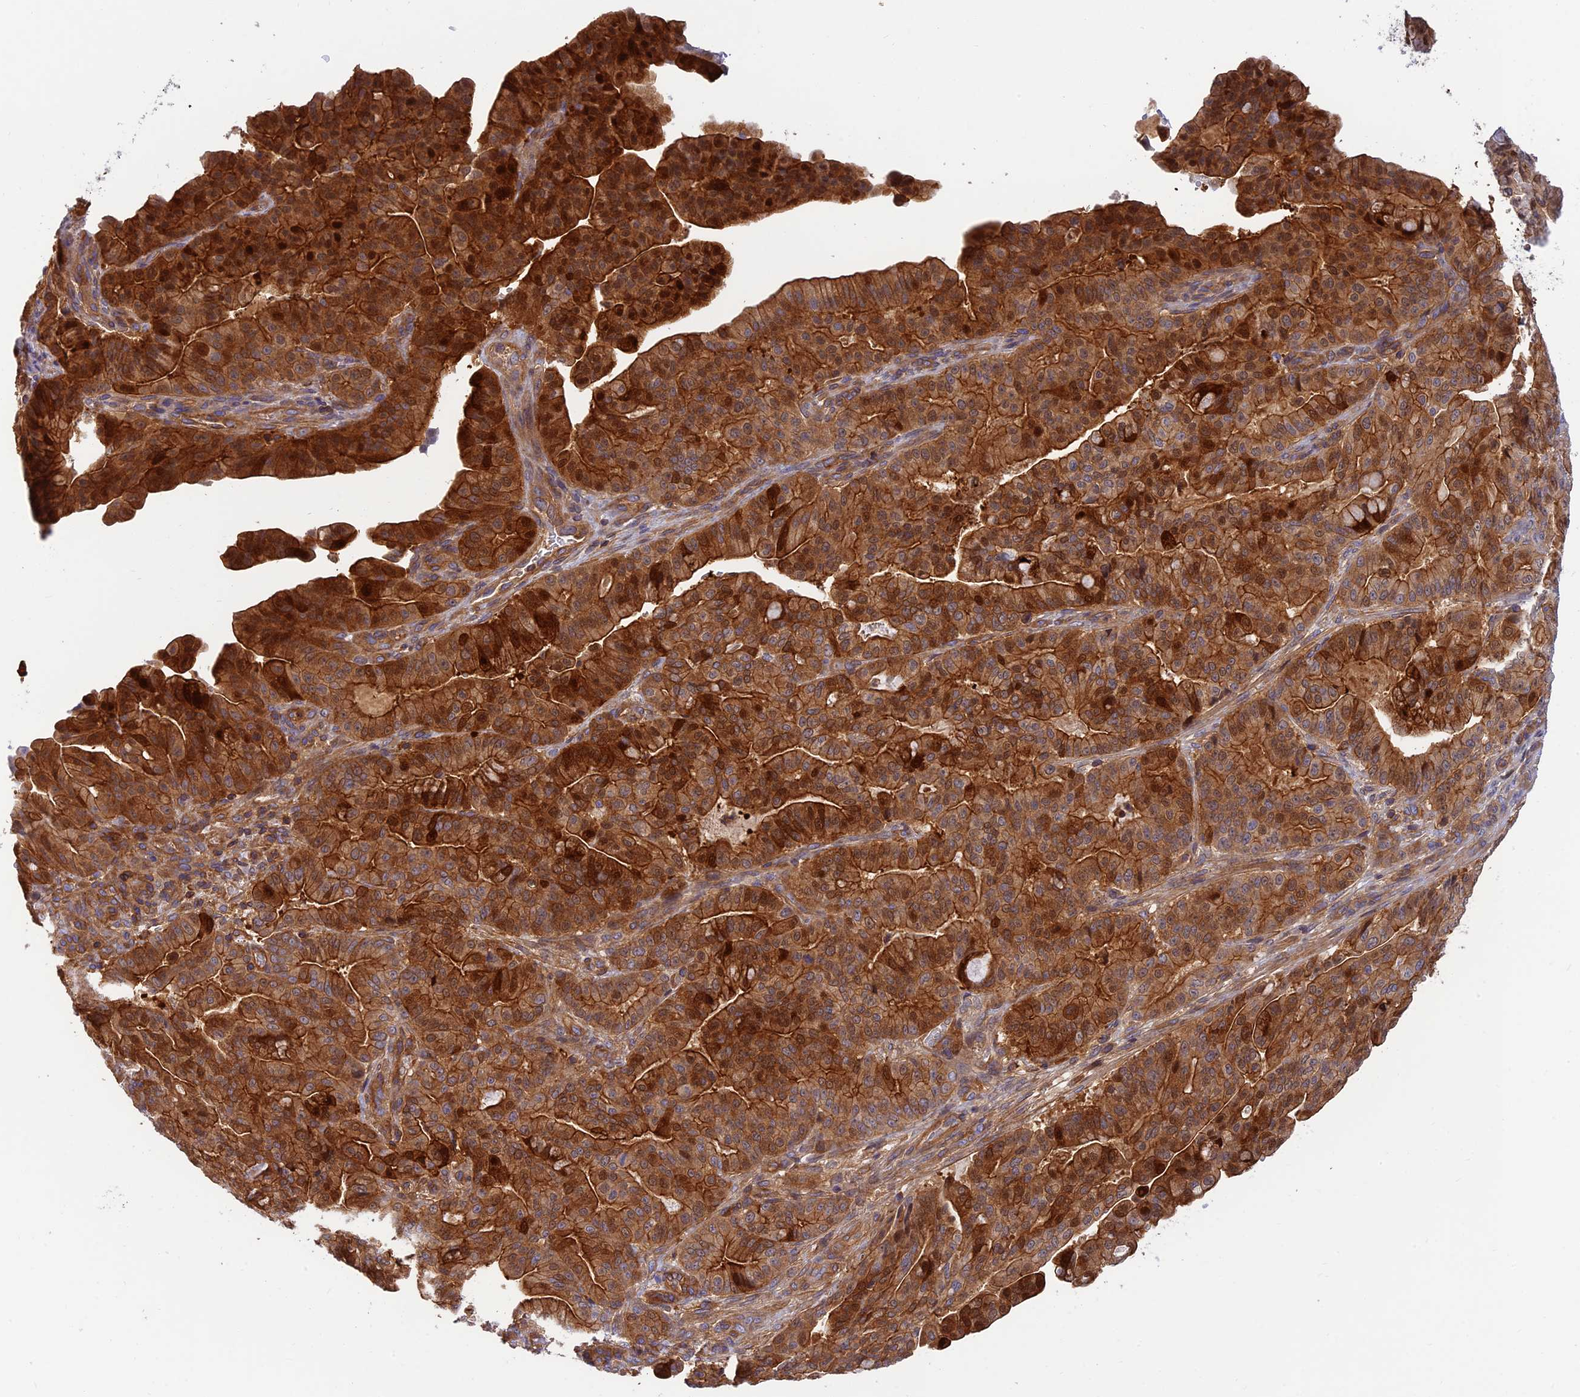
{"staining": {"intensity": "strong", "quantity": ">75%", "location": "cytoplasmic/membranous,nuclear"}, "tissue": "pancreatic cancer", "cell_type": "Tumor cells", "image_type": "cancer", "snomed": [{"axis": "morphology", "description": "Adenocarcinoma, NOS"}, {"axis": "topography", "description": "Pancreas"}], "caption": "About >75% of tumor cells in adenocarcinoma (pancreatic) demonstrate strong cytoplasmic/membranous and nuclear protein positivity as visualized by brown immunohistochemical staining.", "gene": "PPP1R12C", "patient": {"sex": "male", "age": 63}}